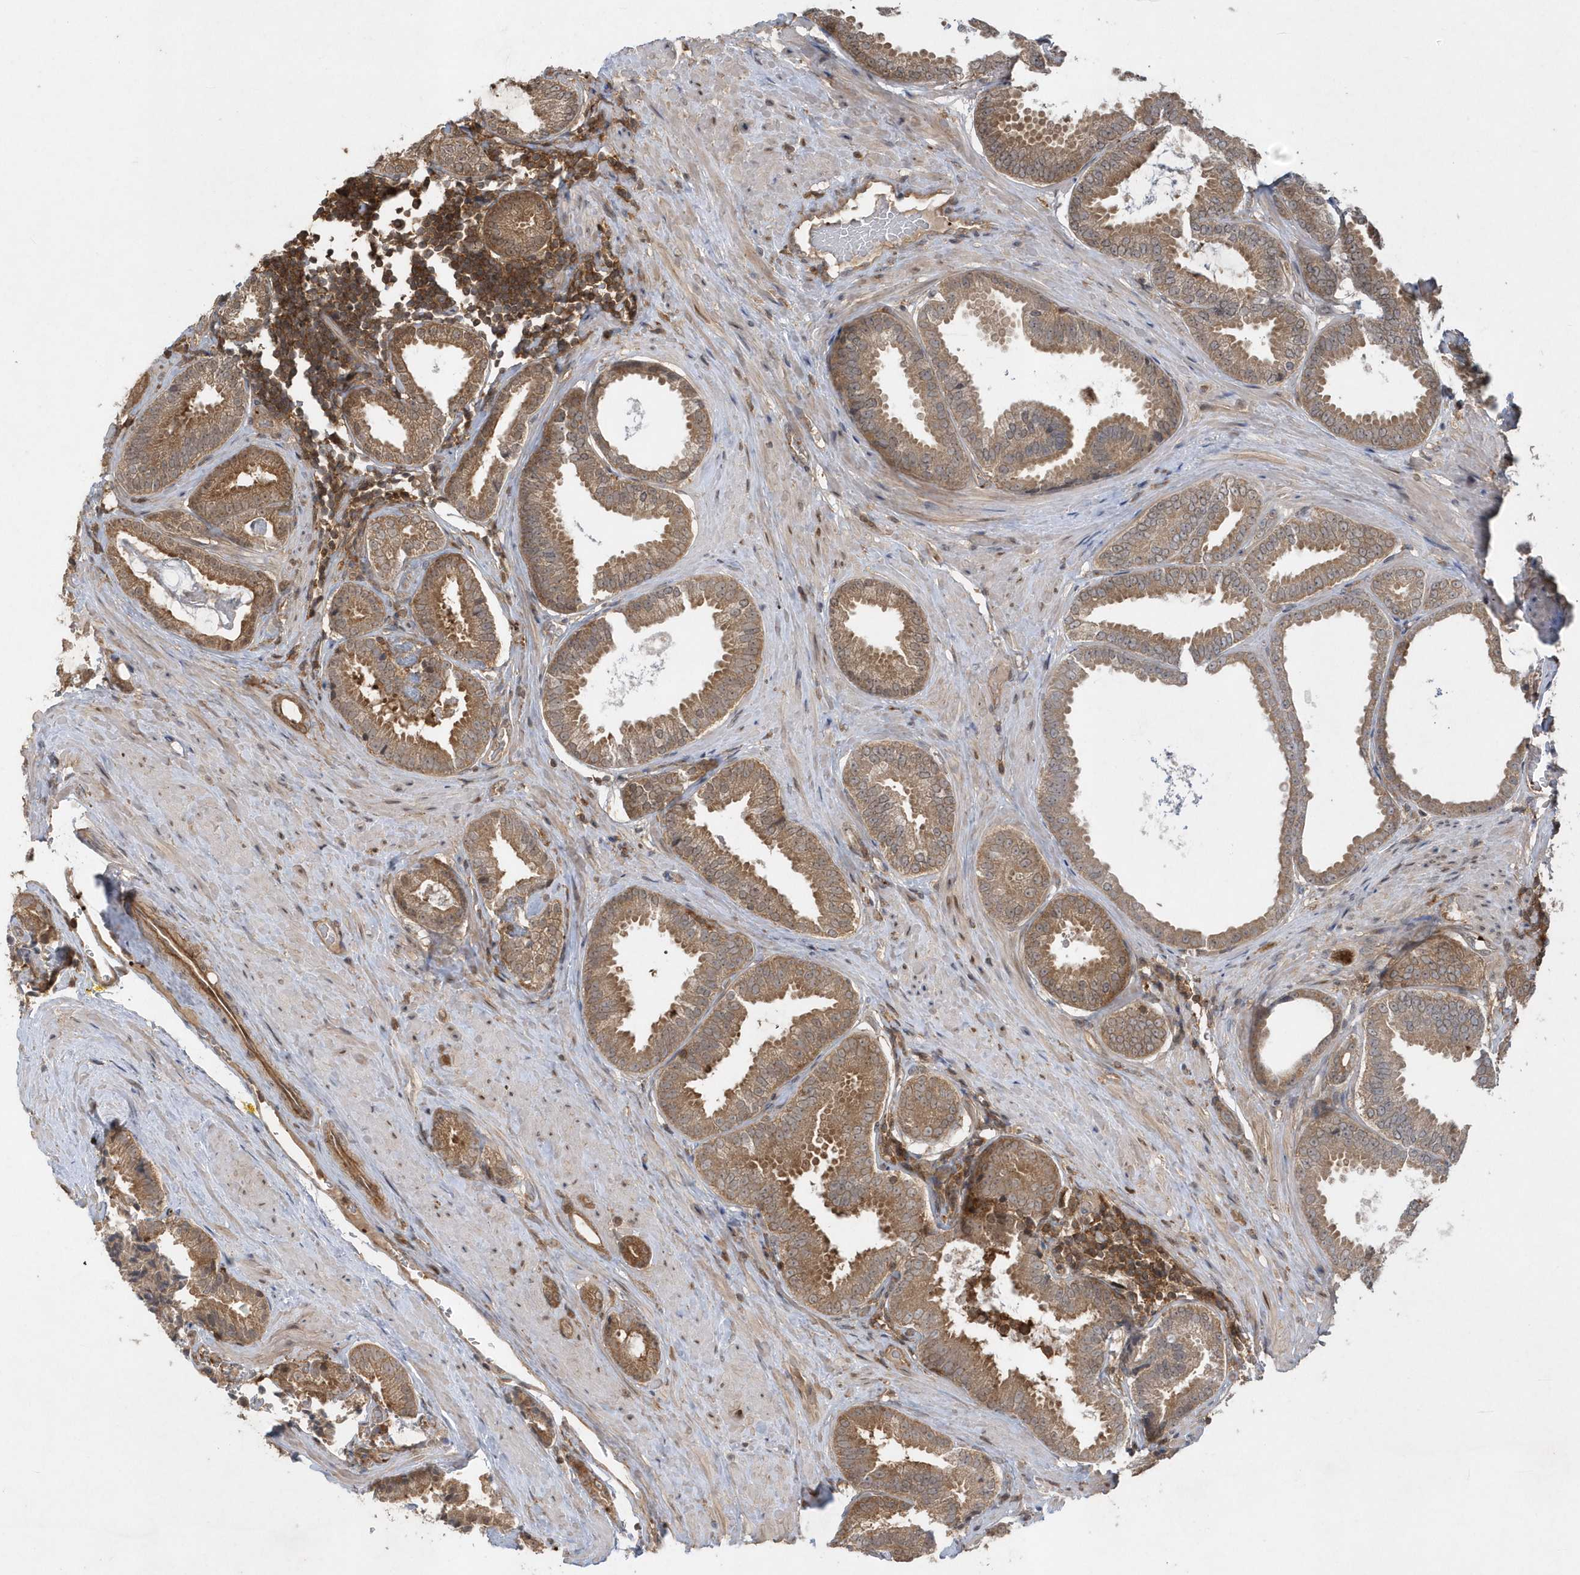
{"staining": {"intensity": "moderate", "quantity": ">75%", "location": "cytoplasmic/membranous"}, "tissue": "prostate cancer", "cell_type": "Tumor cells", "image_type": "cancer", "snomed": [{"axis": "morphology", "description": "Adenocarcinoma, Low grade"}, {"axis": "topography", "description": "Prostate"}], "caption": "The immunohistochemical stain labels moderate cytoplasmic/membranous expression in tumor cells of adenocarcinoma (low-grade) (prostate) tissue. (DAB (3,3'-diaminobenzidine) = brown stain, brightfield microscopy at high magnification).", "gene": "ACYP1", "patient": {"sex": "male", "age": 71}}